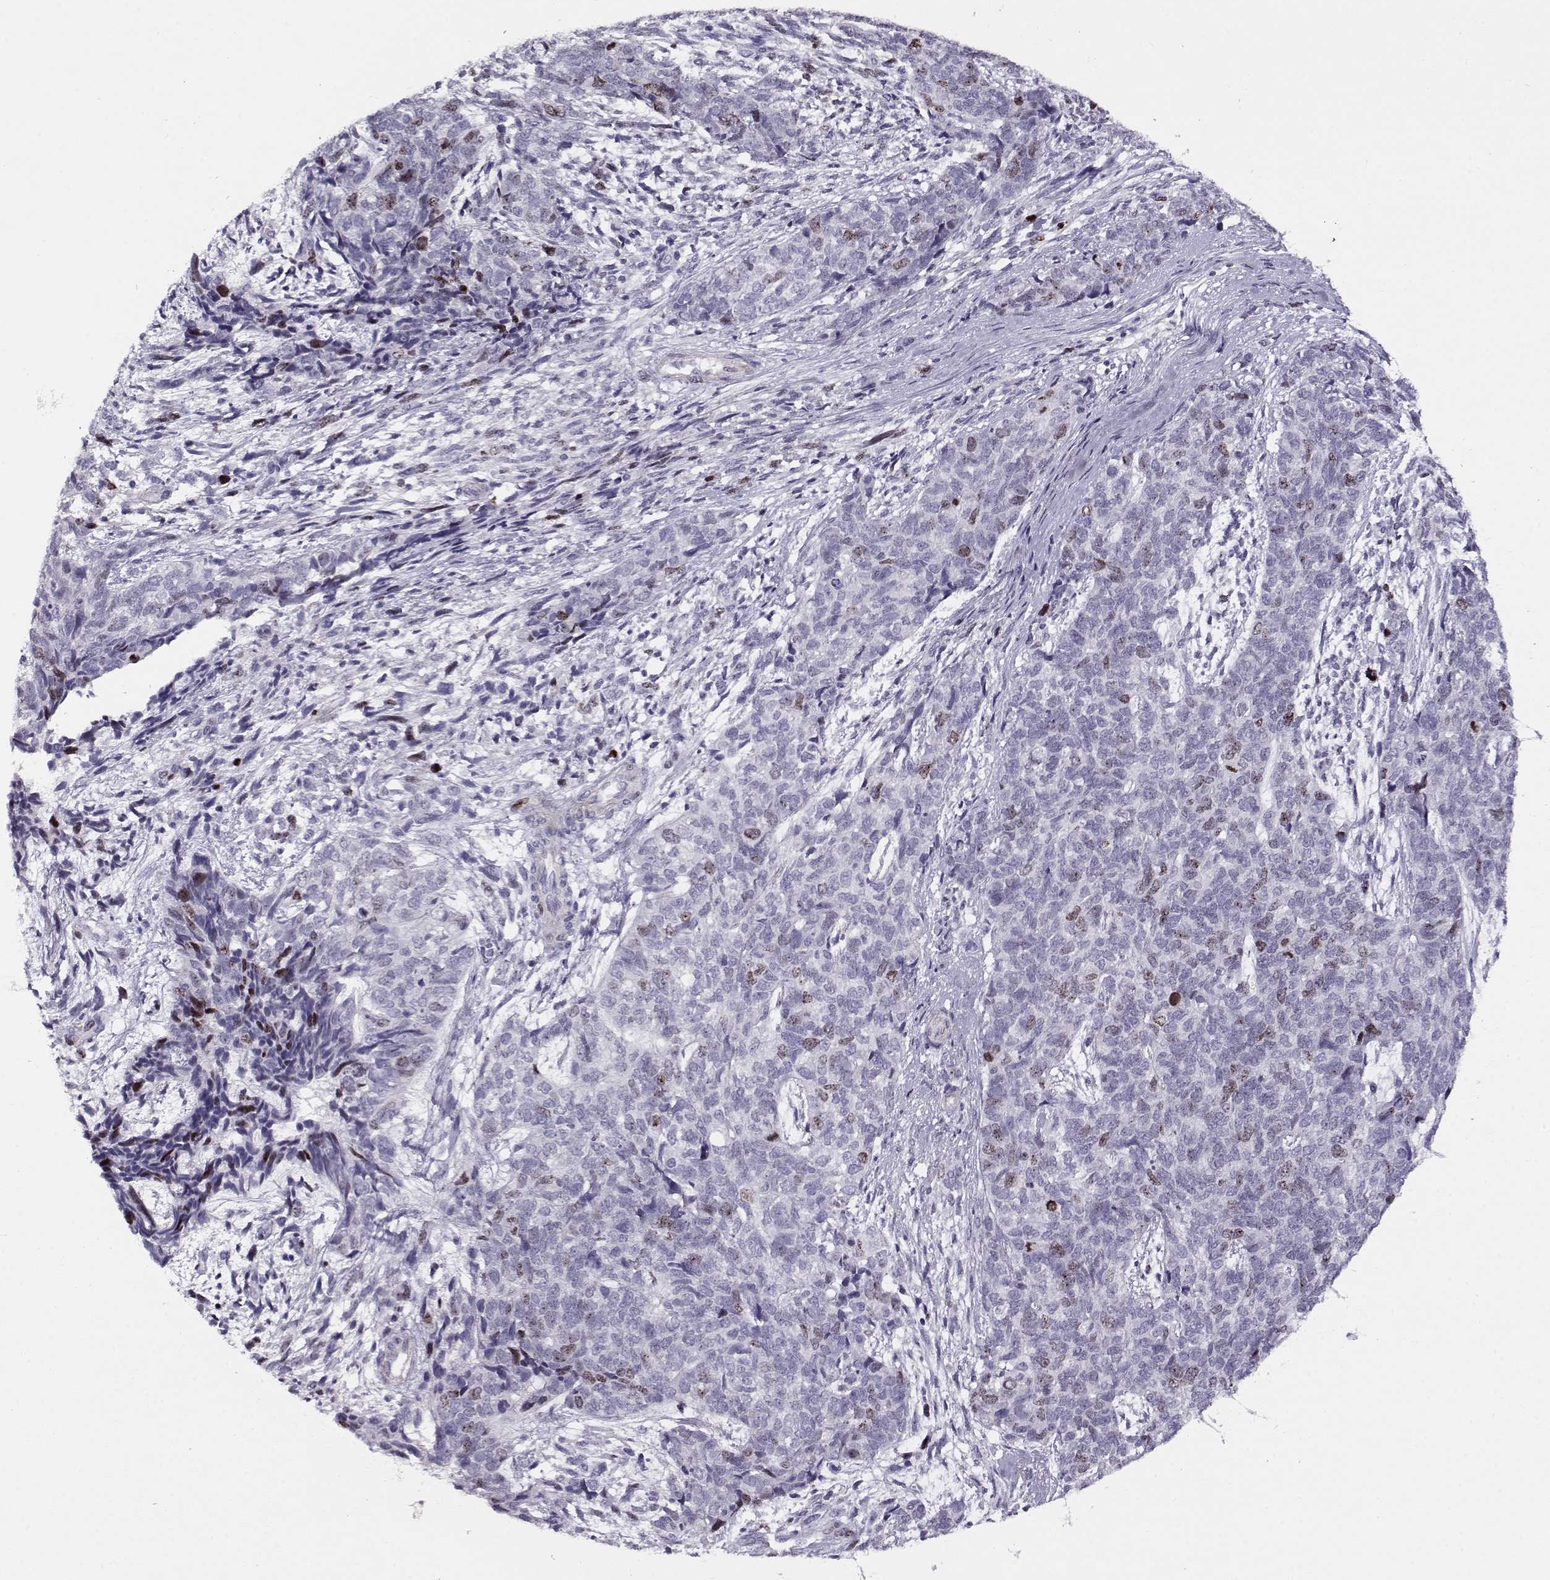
{"staining": {"intensity": "weak", "quantity": "<25%", "location": "nuclear"}, "tissue": "cervical cancer", "cell_type": "Tumor cells", "image_type": "cancer", "snomed": [{"axis": "morphology", "description": "Squamous cell carcinoma, NOS"}, {"axis": "topography", "description": "Cervix"}], "caption": "Tumor cells are negative for brown protein staining in cervical squamous cell carcinoma.", "gene": "NPW", "patient": {"sex": "female", "age": 63}}